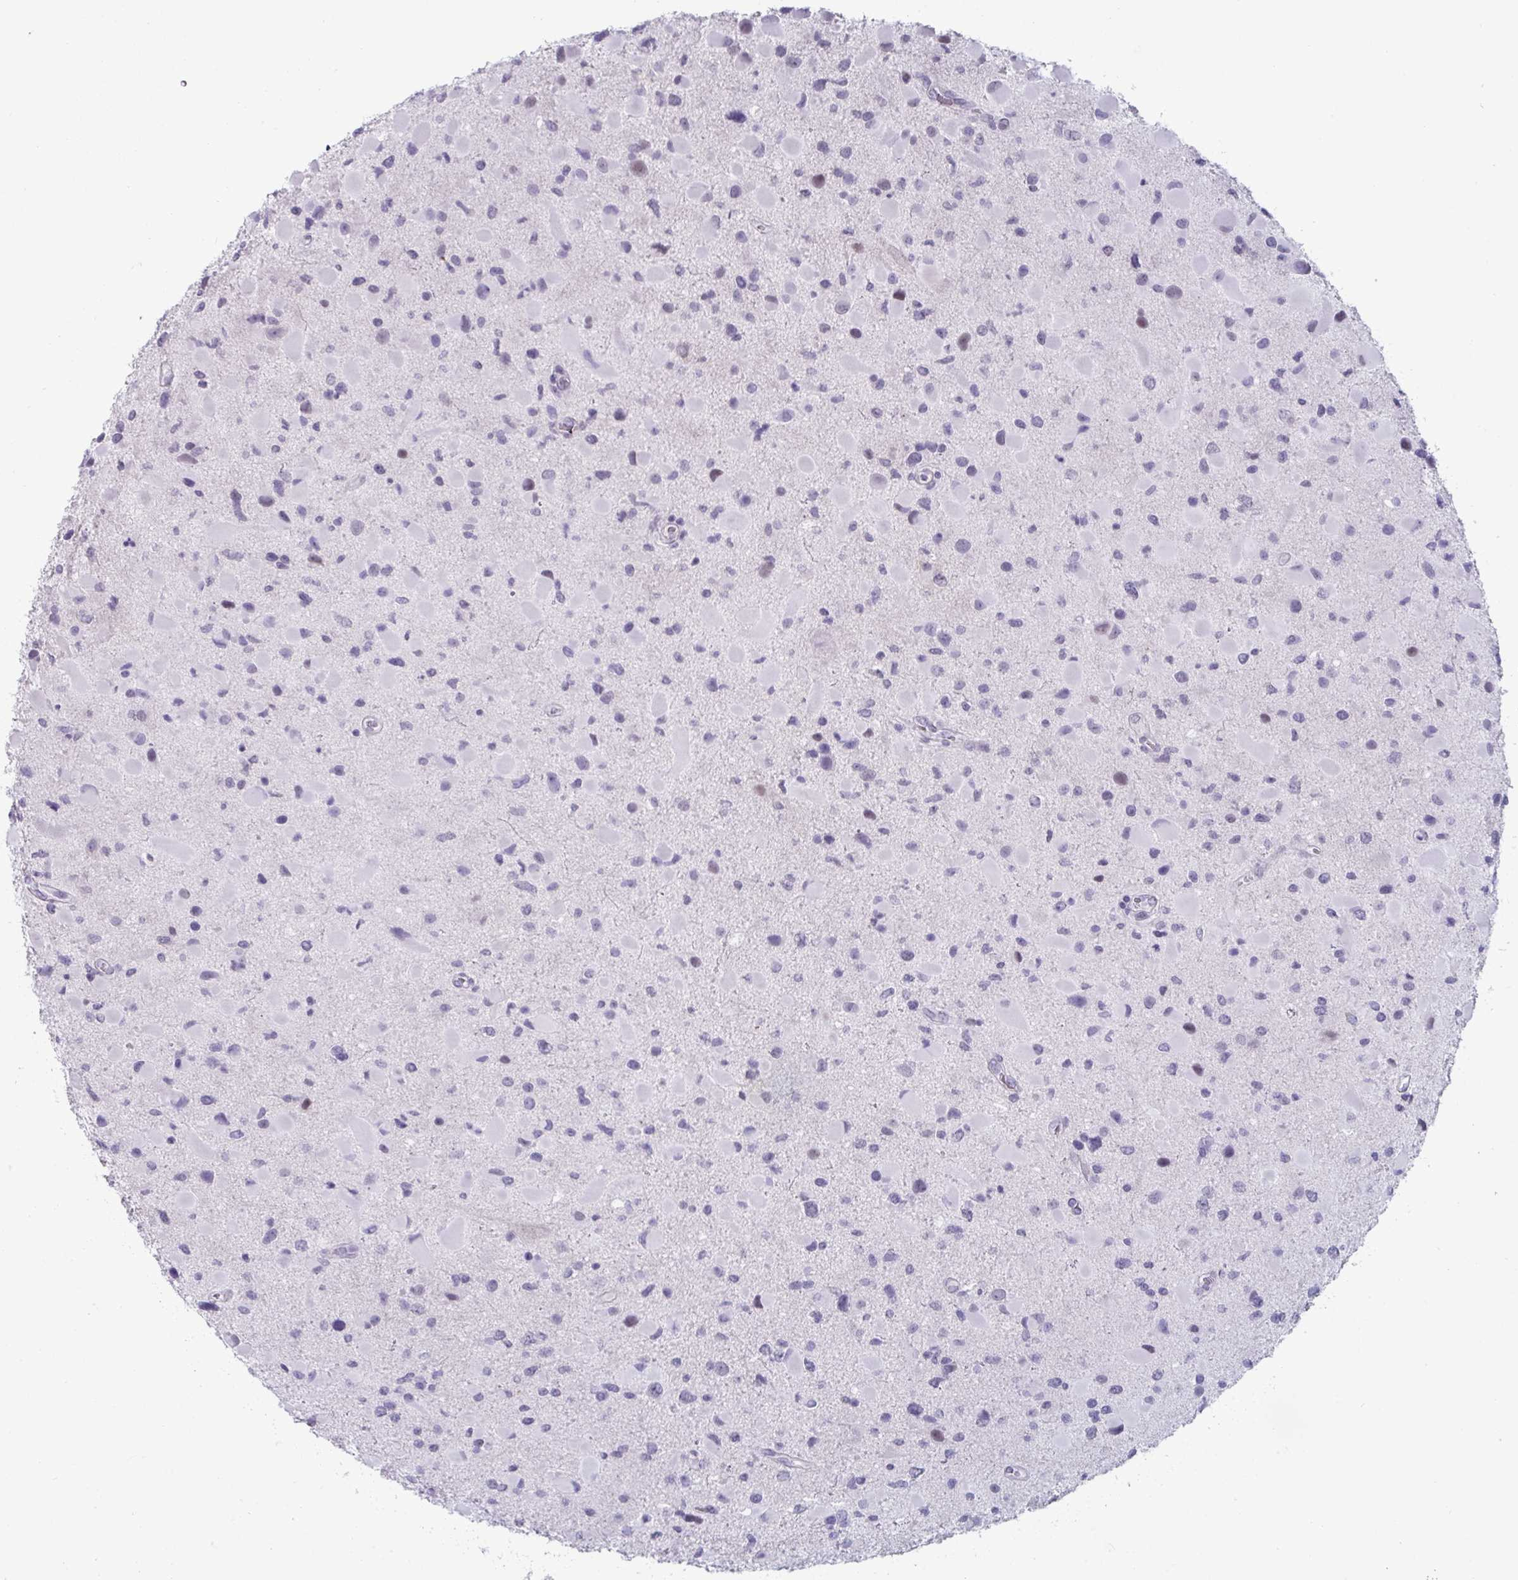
{"staining": {"intensity": "negative", "quantity": "none", "location": "none"}, "tissue": "glioma", "cell_type": "Tumor cells", "image_type": "cancer", "snomed": [{"axis": "morphology", "description": "Glioma, malignant, Low grade"}, {"axis": "topography", "description": "Brain"}], "caption": "Tumor cells show no significant positivity in malignant glioma (low-grade).", "gene": "VSIG10L", "patient": {"sex": "female", "age": 32}}